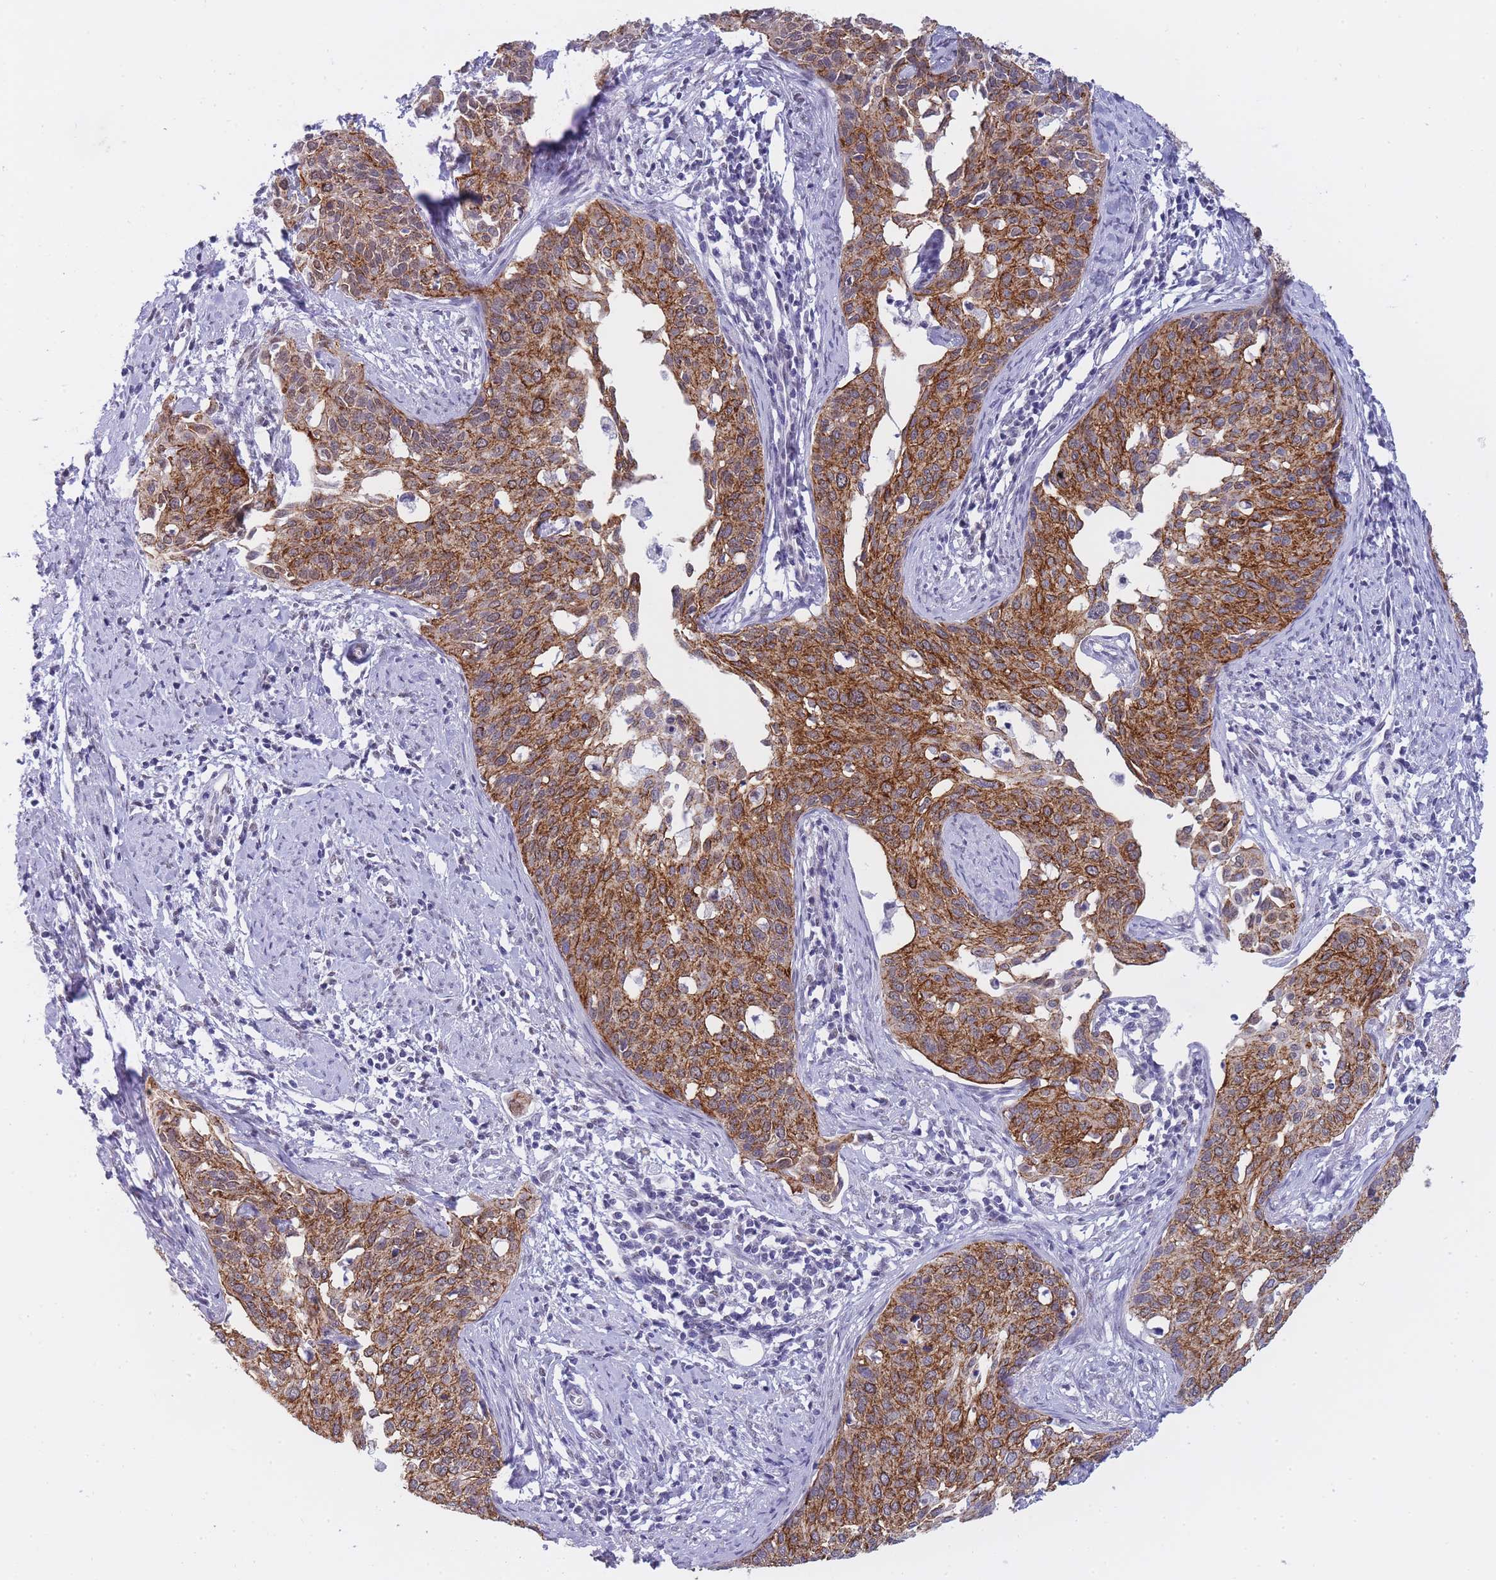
{"staining": {"intensity": "strong", "quantity": ">75%", "location": "cytoplasmic/membranous,nuclear"}, "tissue": "cervical cancer", "cell_type": "Tumor cells", "image_type": "cancer", "snomed": [{"axis": "morphology", "description": "Squamous cell carcinoma, NOS"}, {"axis": "topography", "description": "Cervix"}], "caption": "IHC micrograph of human cervical cancer (squamous cell carcinoma) stained for a protein (brown), which demonstrates high levels of strong cytoplasmic/membranous and nuclear positivity in approximately >75% of tumor cells.", "gene": "FRAT2", "patient": {"sex": "female", "age": 44}}